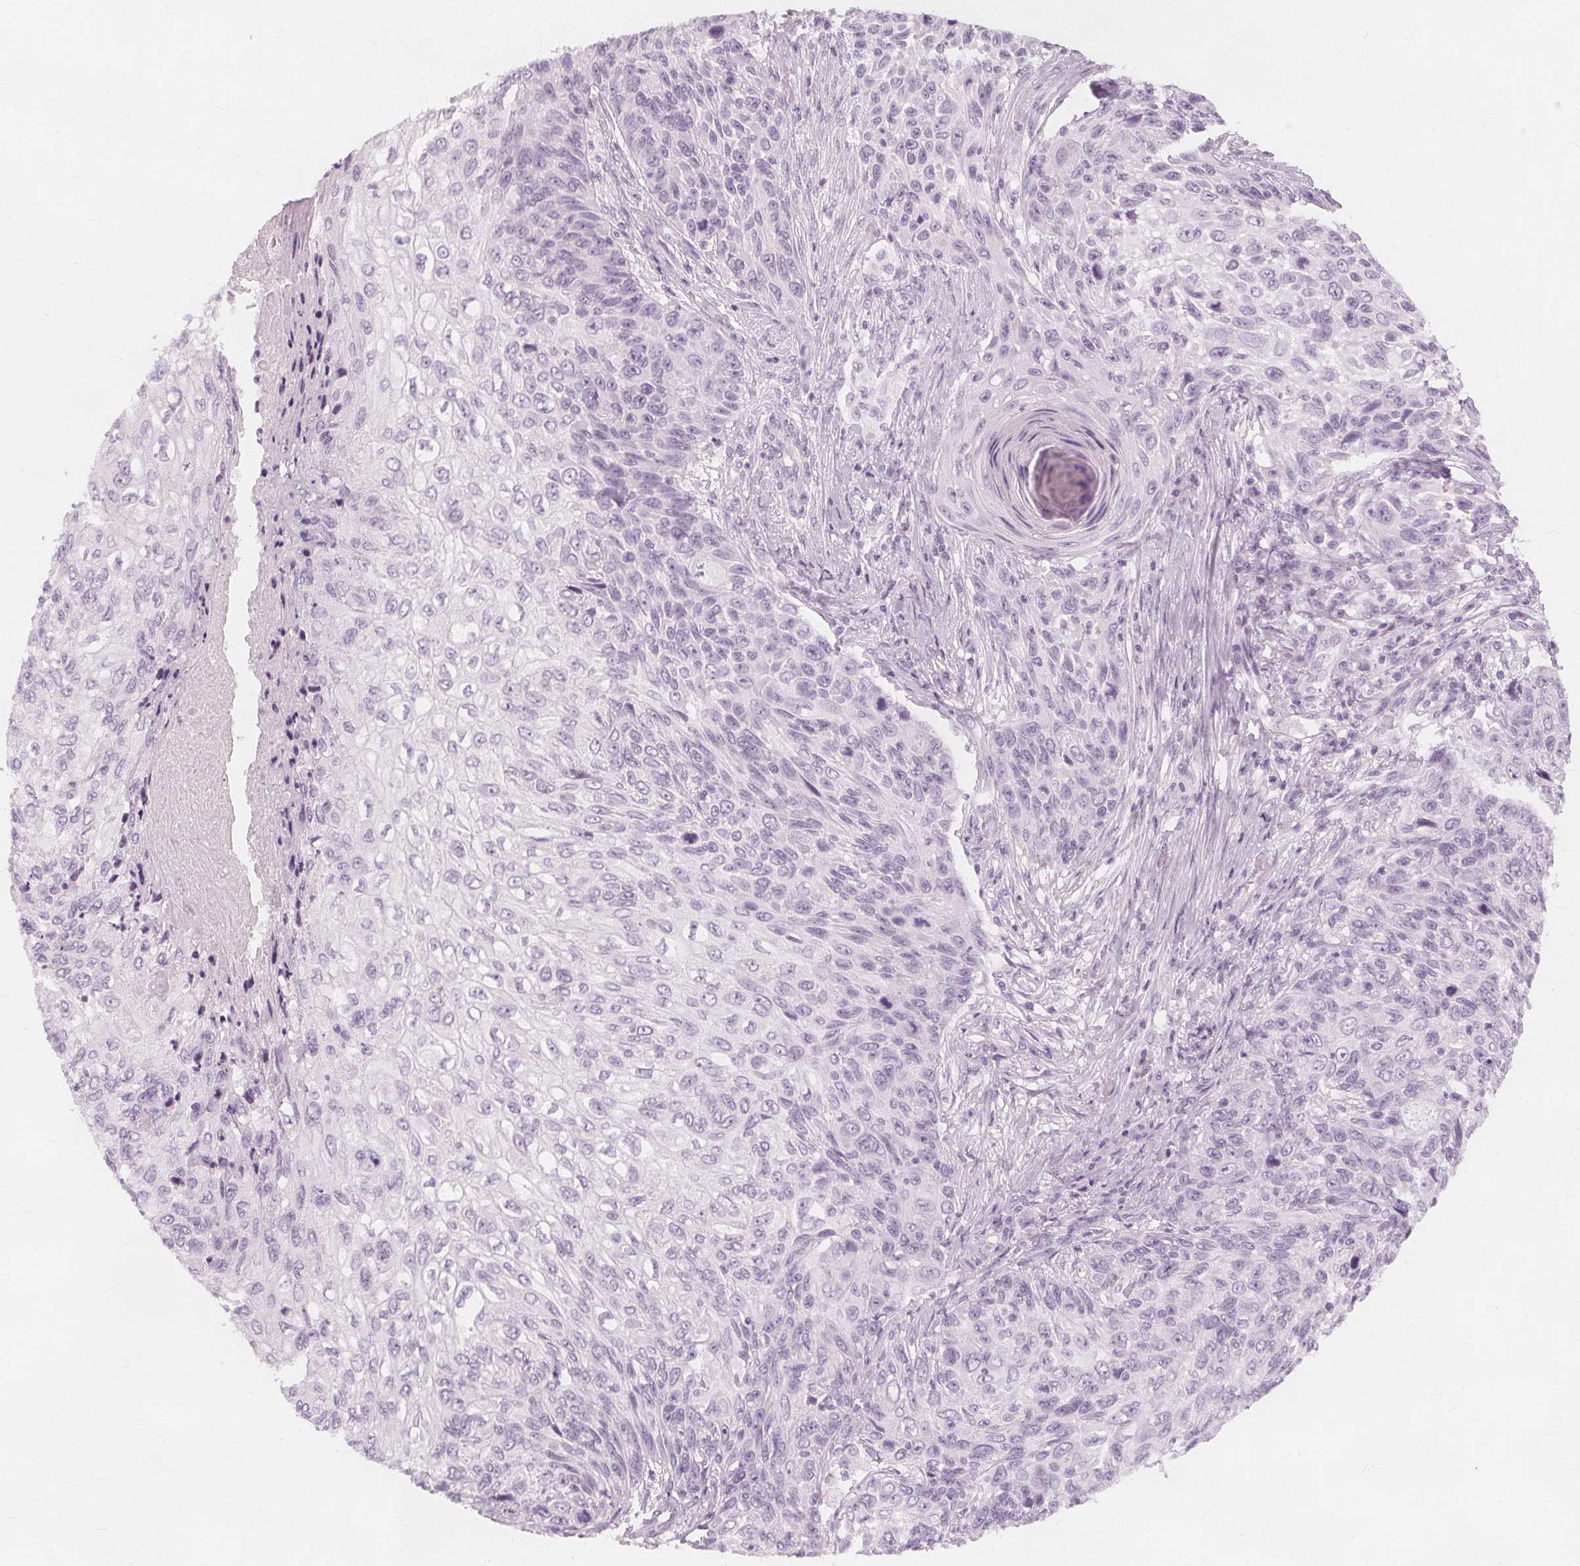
{"staining": {"intensity": "negative", "quantity": "none", "location": "none"}, "tissue": "skin cancer", "cell_type": "Tumor cells", "image_type": "cancer", "snomed": [{"axis": "morphology", "description": "Squamous cell carcinoma, NOS"}, {"axis": "topography", "description": "Skin"}], "caption": "The IHC image has no significant expression in tumor cells of skin cancer tissue.", "gene": "TFF1", "patient": {"sex": "male", "age": 92}}